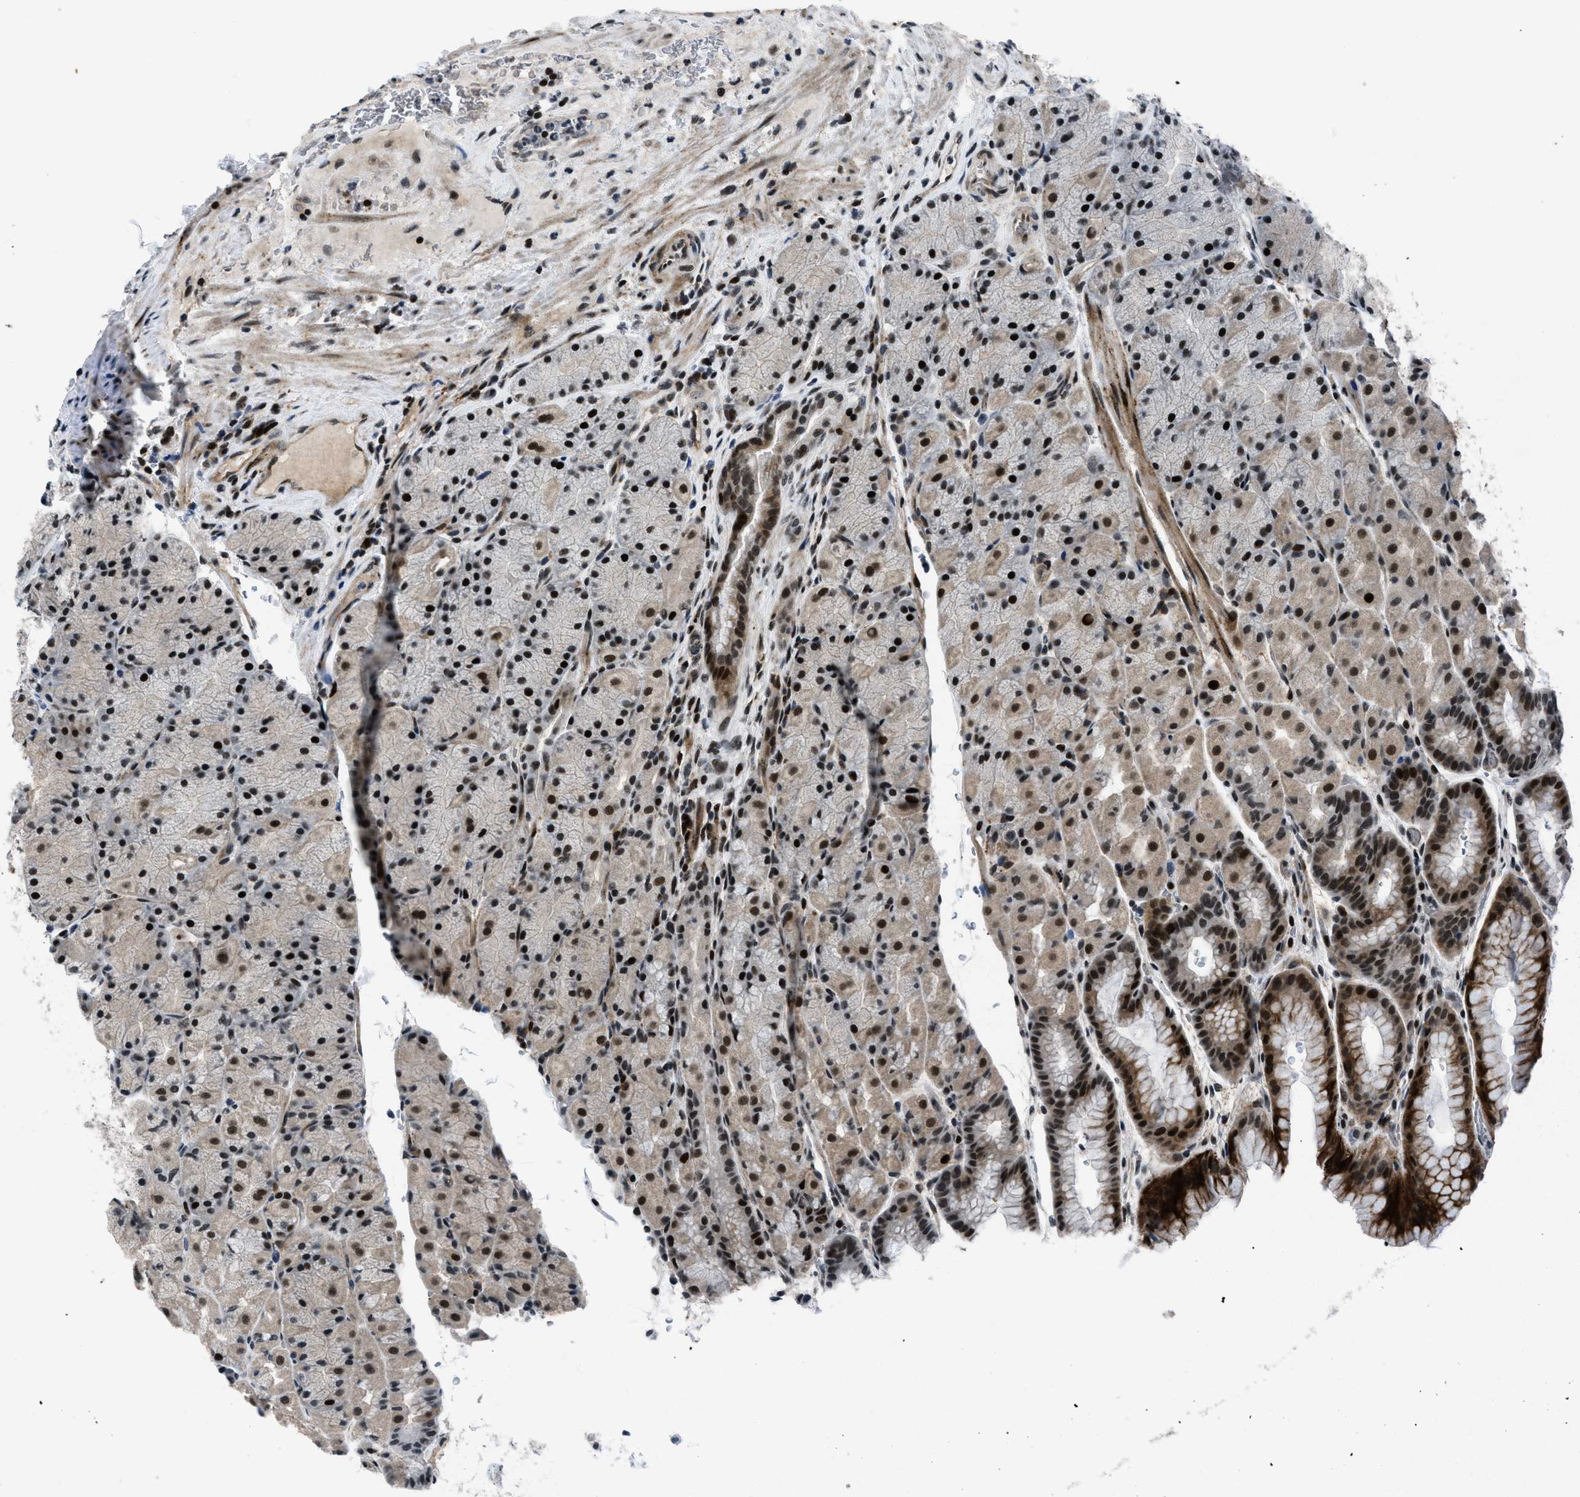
{"staining": {"intensity": "strong", "quantity": ">75%", "location": "nuclear"}, "tissue": "stomach", "cell_type": "Glandular cells", "image_type": "normal", "snomed": [{"axis": "morphology", "description": "Normal tissue, NOS"}, {"axis": "morphology", "description": "Carcinoid, malignant, NOS"}, {"axis": "topography", "description": "Stomach, upper"}], "caption": "About >75% of glandular cells in unremarkable stomach exhibit strong nuclear protein staining as visualized by brown immunohistochemical staining.", "gene": "SMARCB1", "patient": {"sex": "male", "age": 39}}